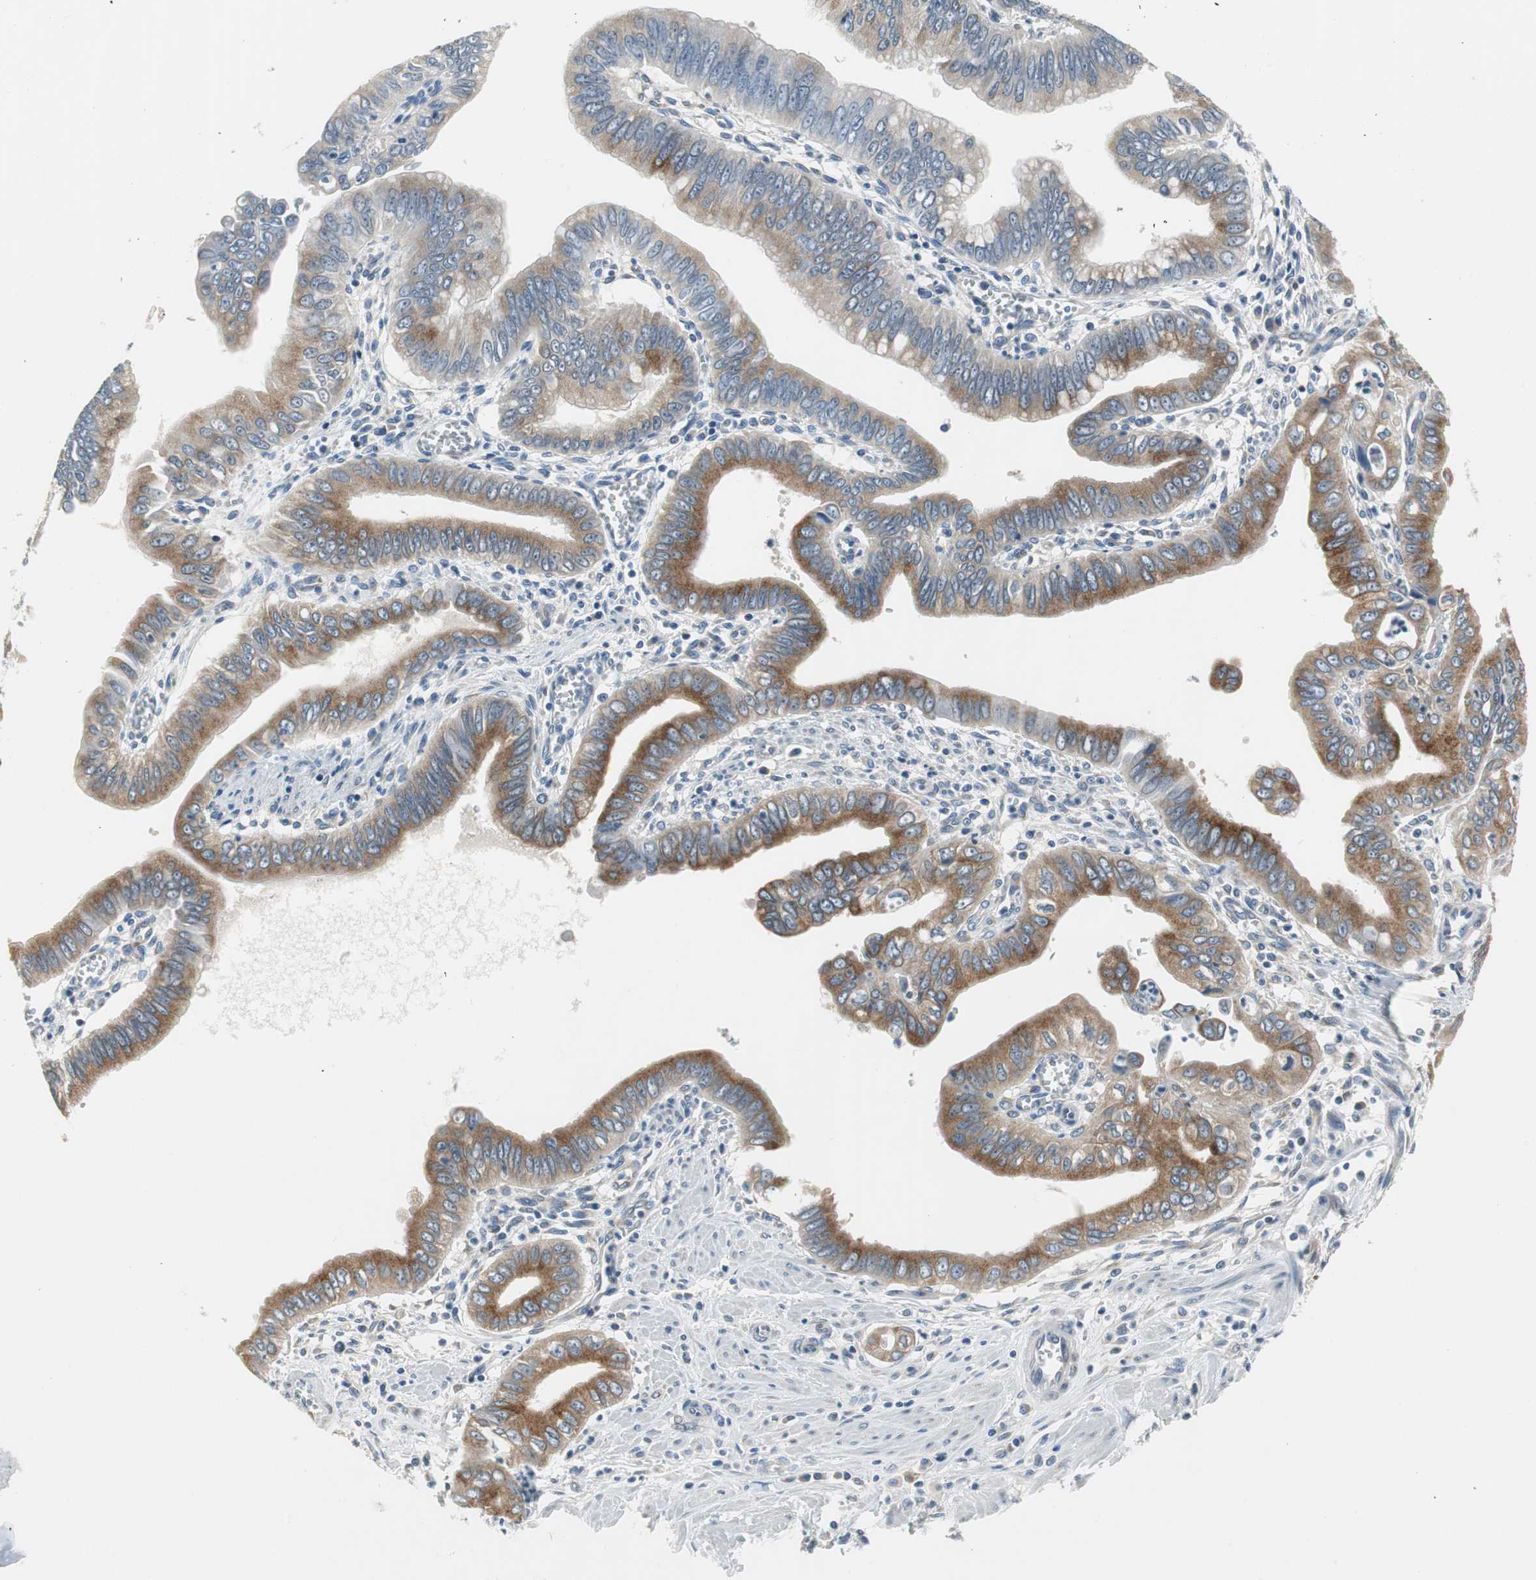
{"staining": {"intensity": "weak", "quantity": ">75%", "location": "cytoplasmic/membranous"}, "tissue": "pancreatic cancer", "cell_type": "Tumor cells", "image_type": "cancer", "snomed": [{"axis": "morphology", "description": "Normal tissue, NOS"}, {"axis": "topography", "description": "Lymph node"}], "caption": "Tumor cells display low levels of weak cytoplasmic/membranous expression in approximately >75% of cells in pancreatic cancer.", "gene": "PLAA", "patient": {"sex": "male", "age": 50}}